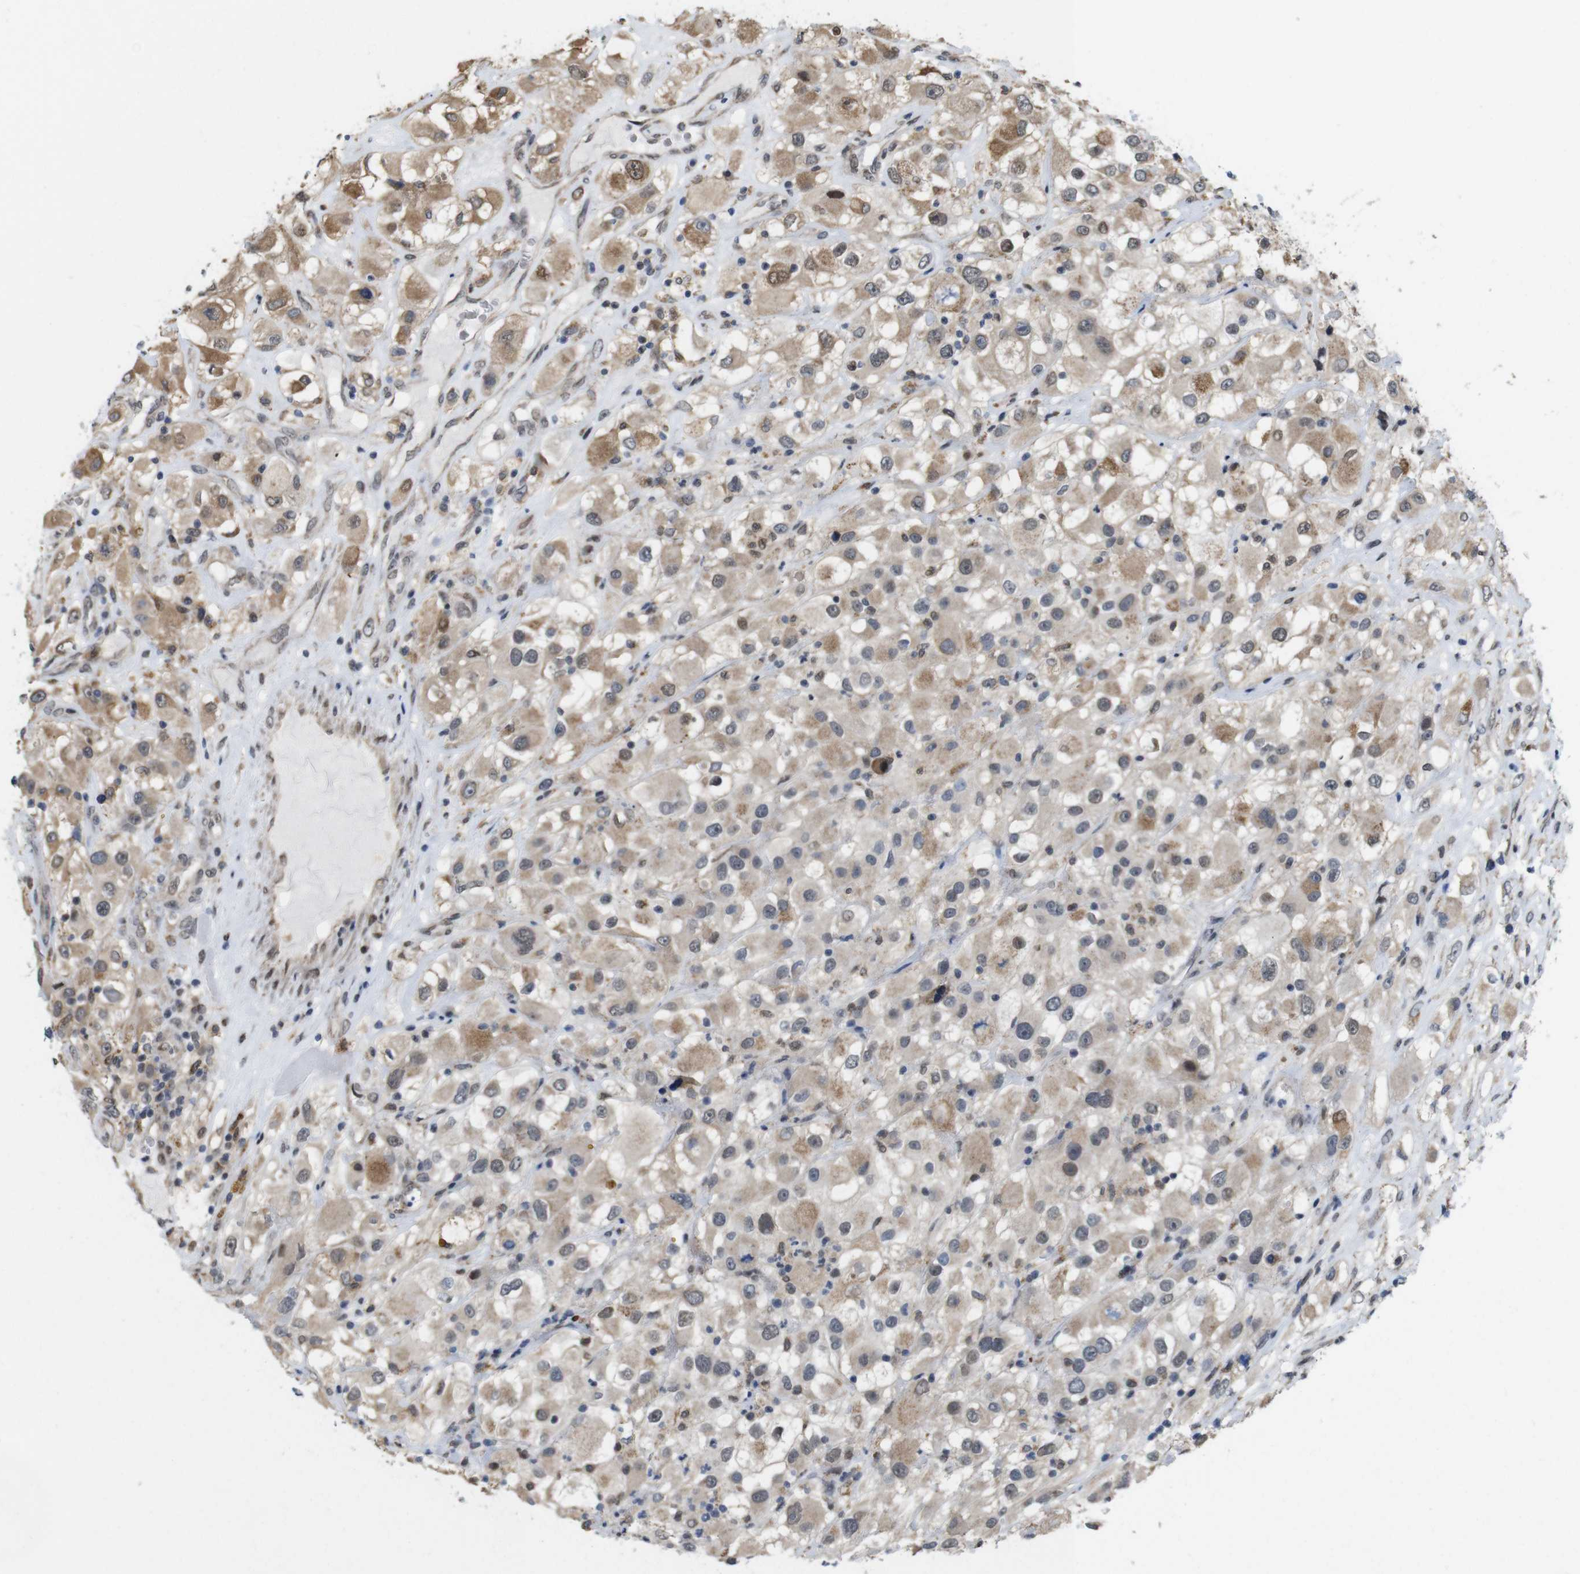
{"staining": {"intensity": "moderate", "quantity": ">75%", "location": "cytoplasmic/membranous,nuclear"}, "tissue": "renal cancer", "cell_type": "Tumor cells", "image_type": "cancer", "snomed": [{"axis": "morphology", "description": "Adenocarcinoma, NOS"}, {"axis": "topography", "description": "Kidney"}], "caption": "Renal cancer (adenocarcinoma) stained with DAB immunohistochemistry (IHC) reveals medium levels of moderate cytoplasmic/membranous and nuclear staining in about >75% of tumor cells.", "gene": "PNMA8A", "patient": {"sex": "female", "age": 52}}